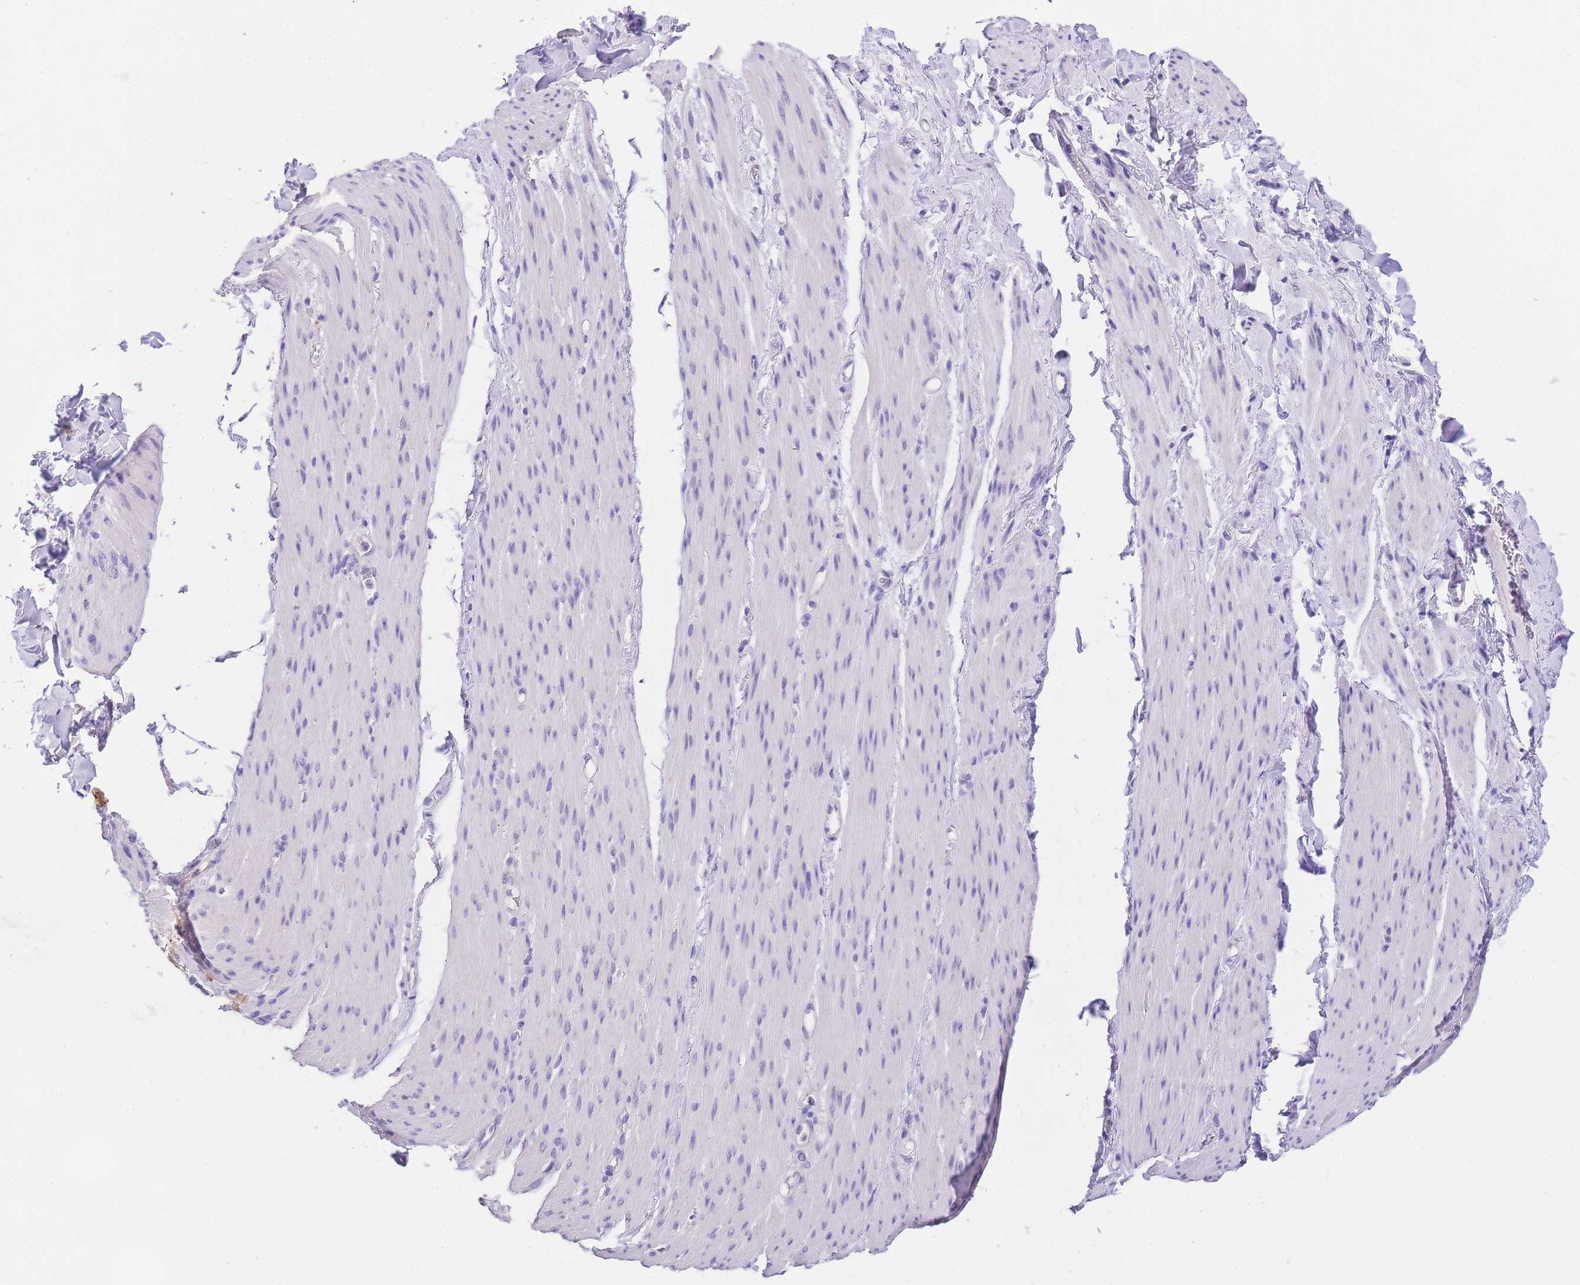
{"staining": {"intensity": "negative", "quantity": "none", "location": "none"}, "tissue": "adipose tissue", "cell_type": "Adipocytes", "image_type": "normal", "snomed": [{"axis": "morphology", "description": "Normal tissue, NOS"}, {"axis": "topography", "description": "Colon"}, {"axis": "topography", "description": "Peripheral nerve tissue"}], "caption": "High power microscopy photomicrograph of an immunohistochemistry histopathology image of unremarkable adipose tissue, revealing no significant expression in adipocytes.", "gene": "EPN2", "patient": {"sex": "female", "age": 61}}